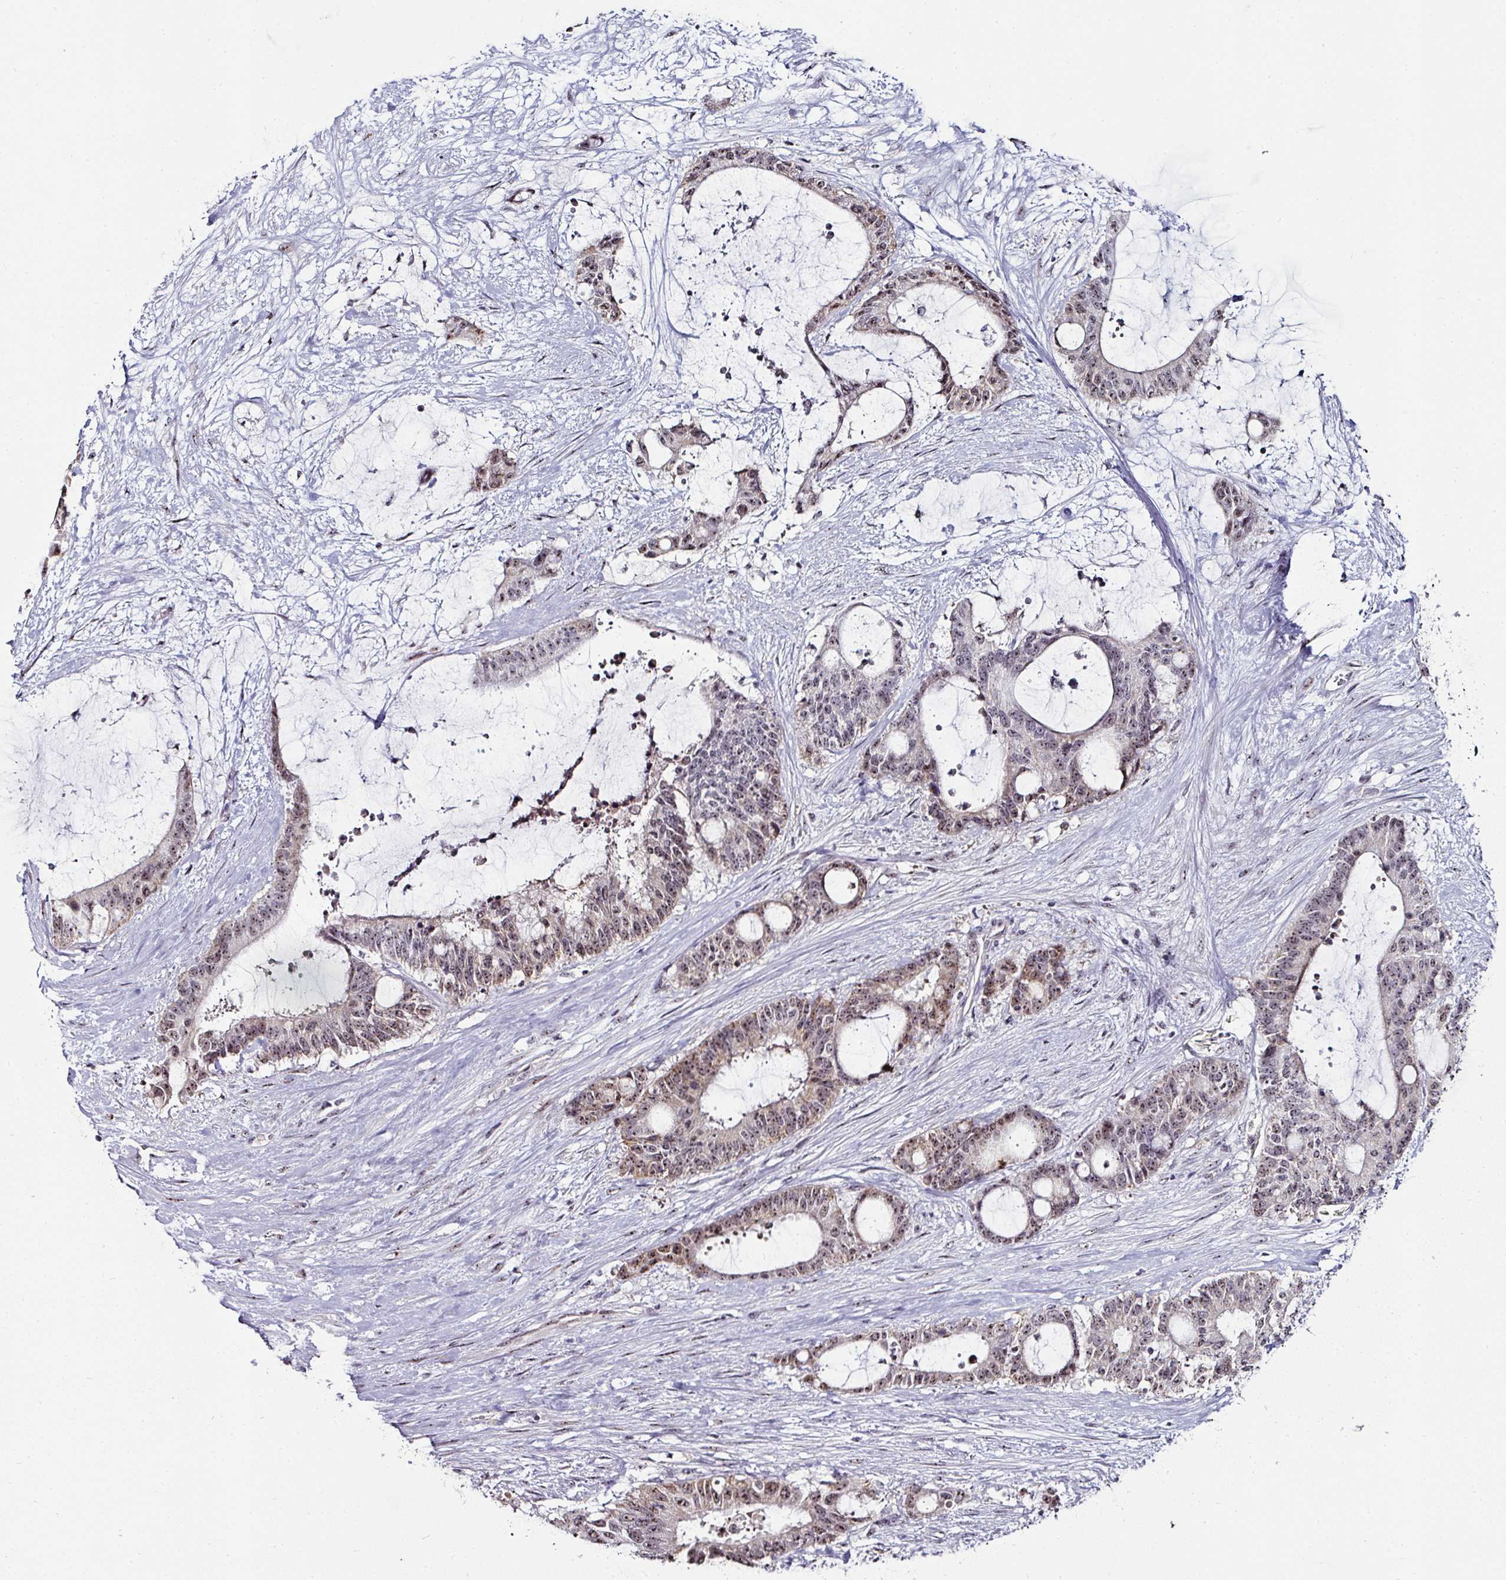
{"staining": {"intensity": "moderate", "quantity": "25%-75%", "location": "cytoplasmic/membranous,nuclear"}, "tissue": "liver cancer", "cell_type": "Tumor cells", "image_type": "cancer", "snomed": [{"axis": "morphology", "description": "Normal tissue, NOS"}, {"axis": "morphology", "description": "Cholangiocarcinoma"}, {"axis": "topography", "description": "Liver"}, {"axis": "topography", "description": "Peripheral nerve tissue"}], "caption": "Liver cancer (cholangiocarcinoma) stained with immunohistochemistry (IHC) reveals moderate cytoplasmic/membranous and nuclear expression in about 25%-75% of tumor cells.", "gene": "NACC2", "patient": {"sex": "female", "age": 73}}